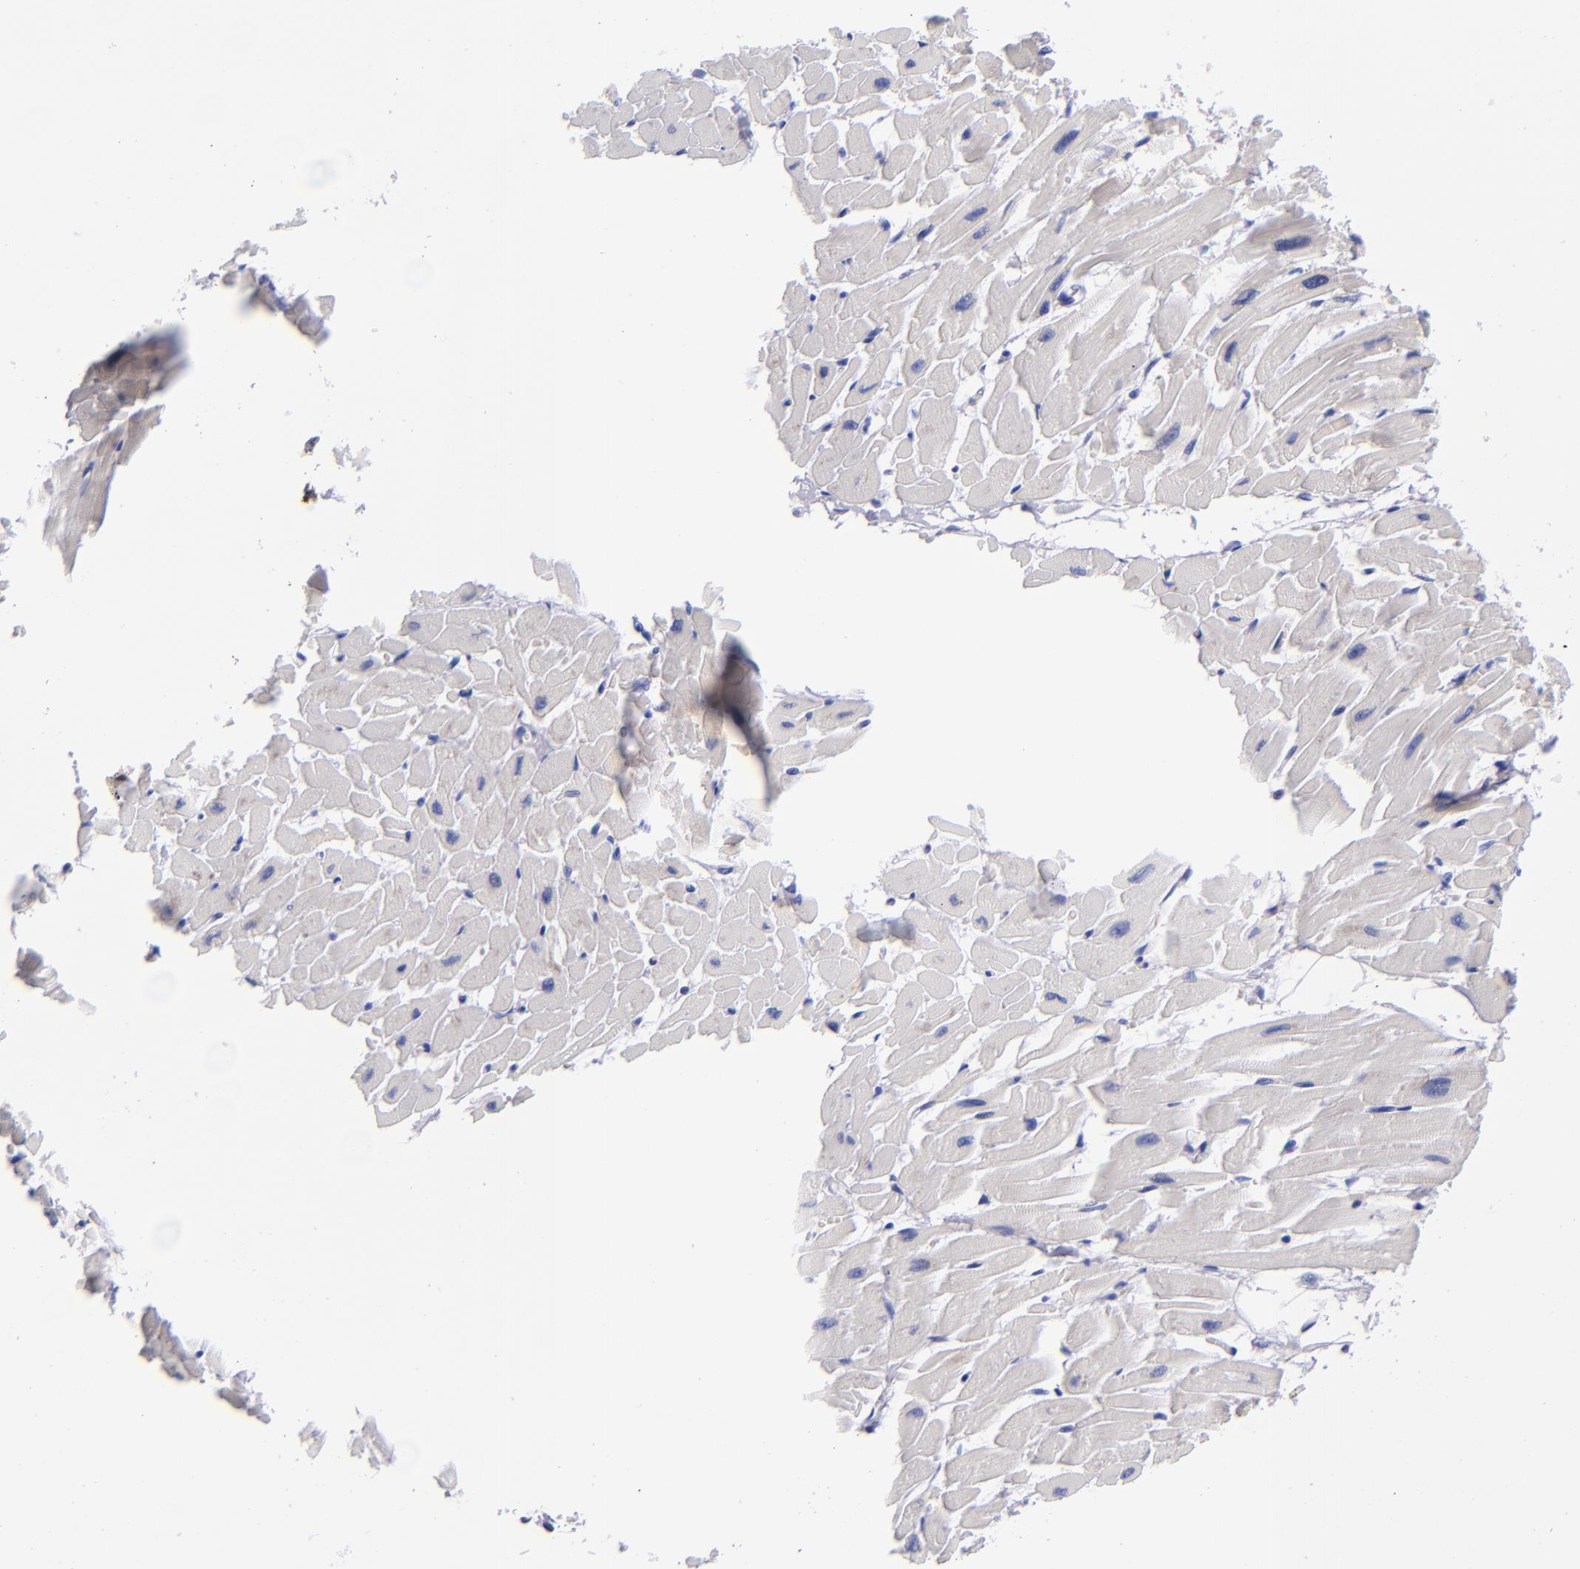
{"staining": {"intensity": "negative", "quantity": "none", "location": "none"}, "tissue": "heart muscle", "cell_type": "Cardiomyocytes", "image_type": "normal", "snomed": [{"axis": "morphology", "description": "Normal tissue, NOS"}, {"axis": "topography", "description": "Heart"}], "caption": "High magnification brightfield microscopy of unremarkable heart muscle stained with DAB (brown) and counterstained with hematoxylin (blue): cardiomyocytes show no significant staining. (Immunohistochemistry (ihc), brightfield microscopy, high magnification).", "gene": "MCM7", "patient": {"sex": "female", "age": 19}}